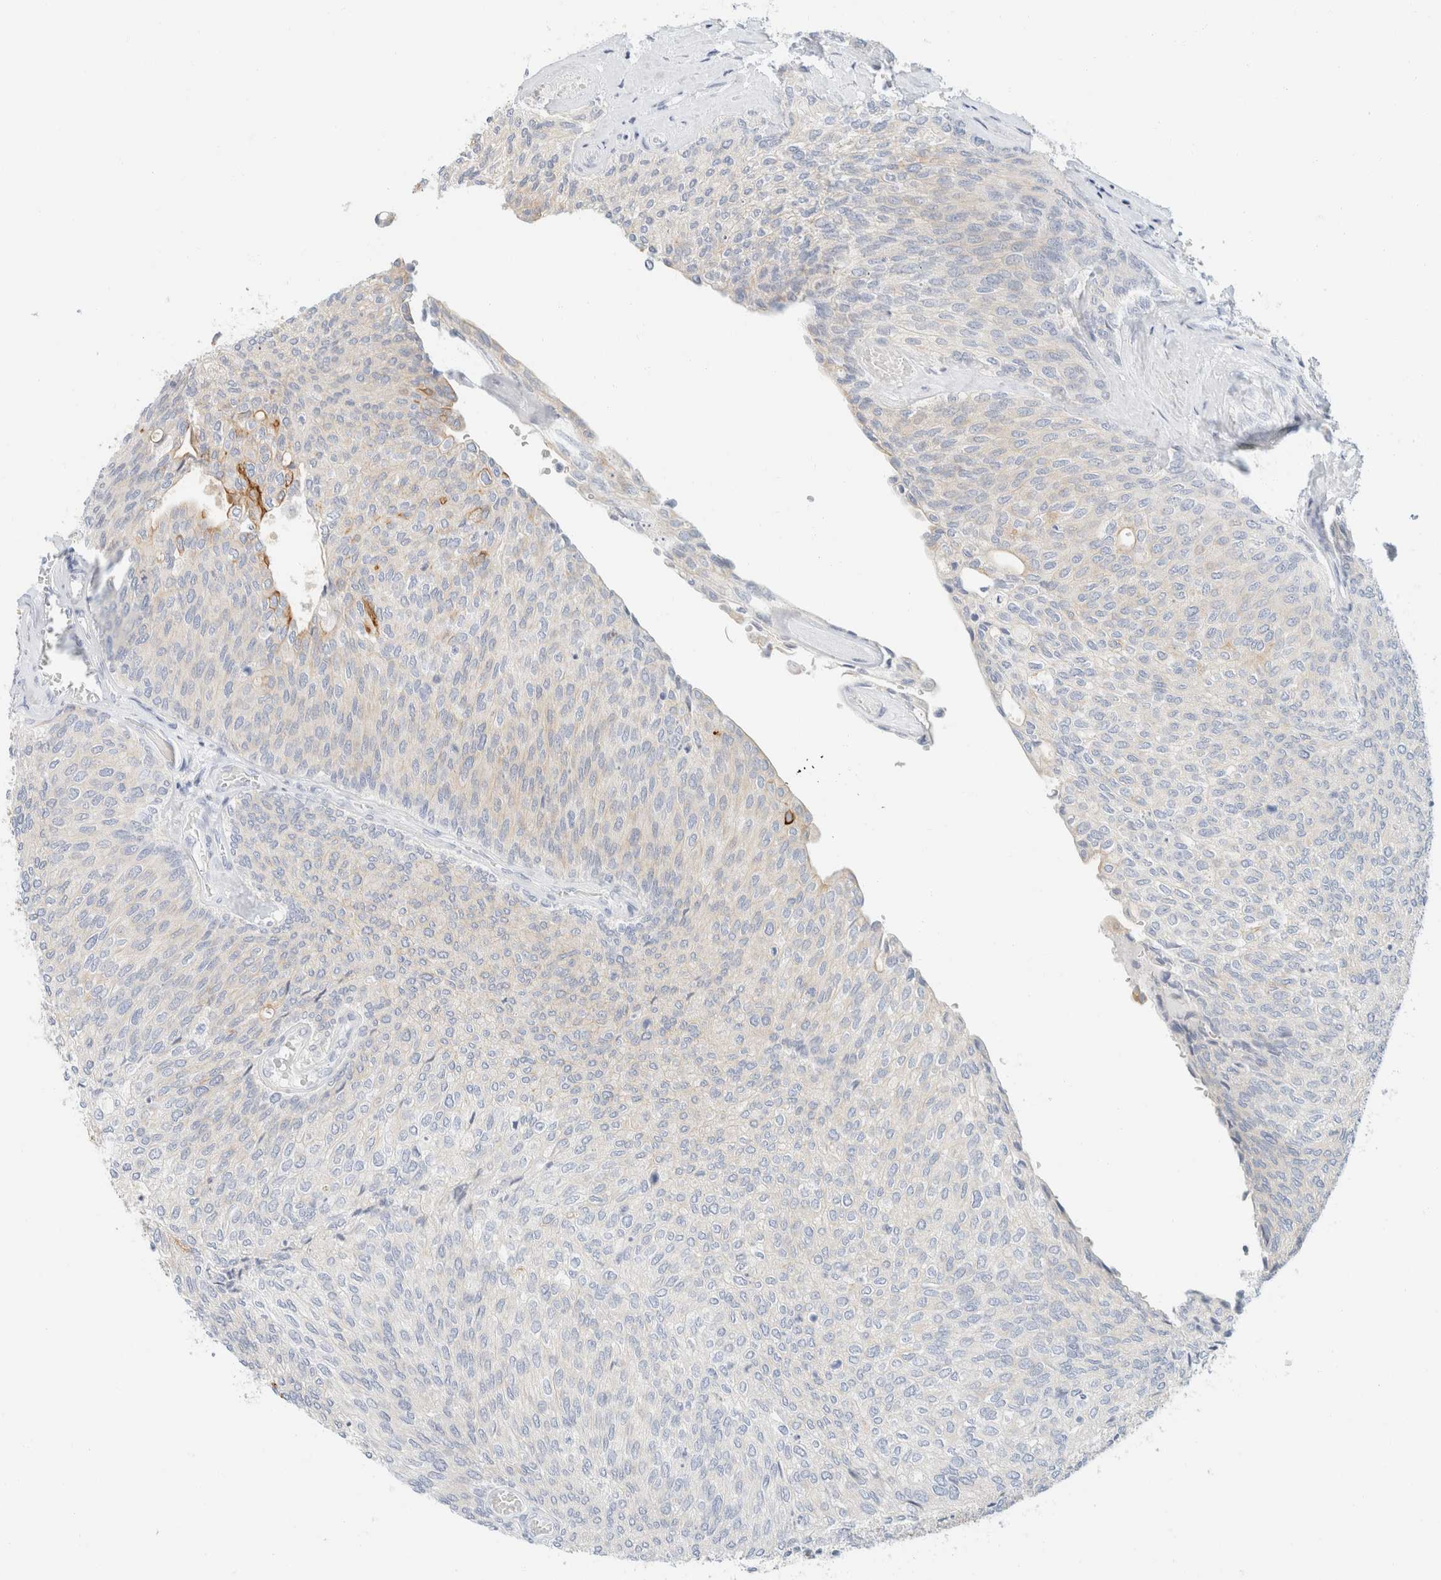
{"staining": {"intensity": "strong", "quantity": "<25%", "location": "cytoplasmic/membranous"}, "tissue": "urothelial cancer", "cell_type": "Tumor cells", "image_type": "cancer", "snomed": [{"axis": "morphology", "description": "Urothelial carcinoma, Low grade"}, {"axis": "topography", "description": "Urinary bladder"}], "caption": "About <25% of tumor cells in human low-grade urothelial carcinoma reveal strong cytoplasmic/membranous protein expression as visualized by brown immunohistochemical staining.", "gene": "KRT20", "patient": {"sex": "female", "age": 79}}